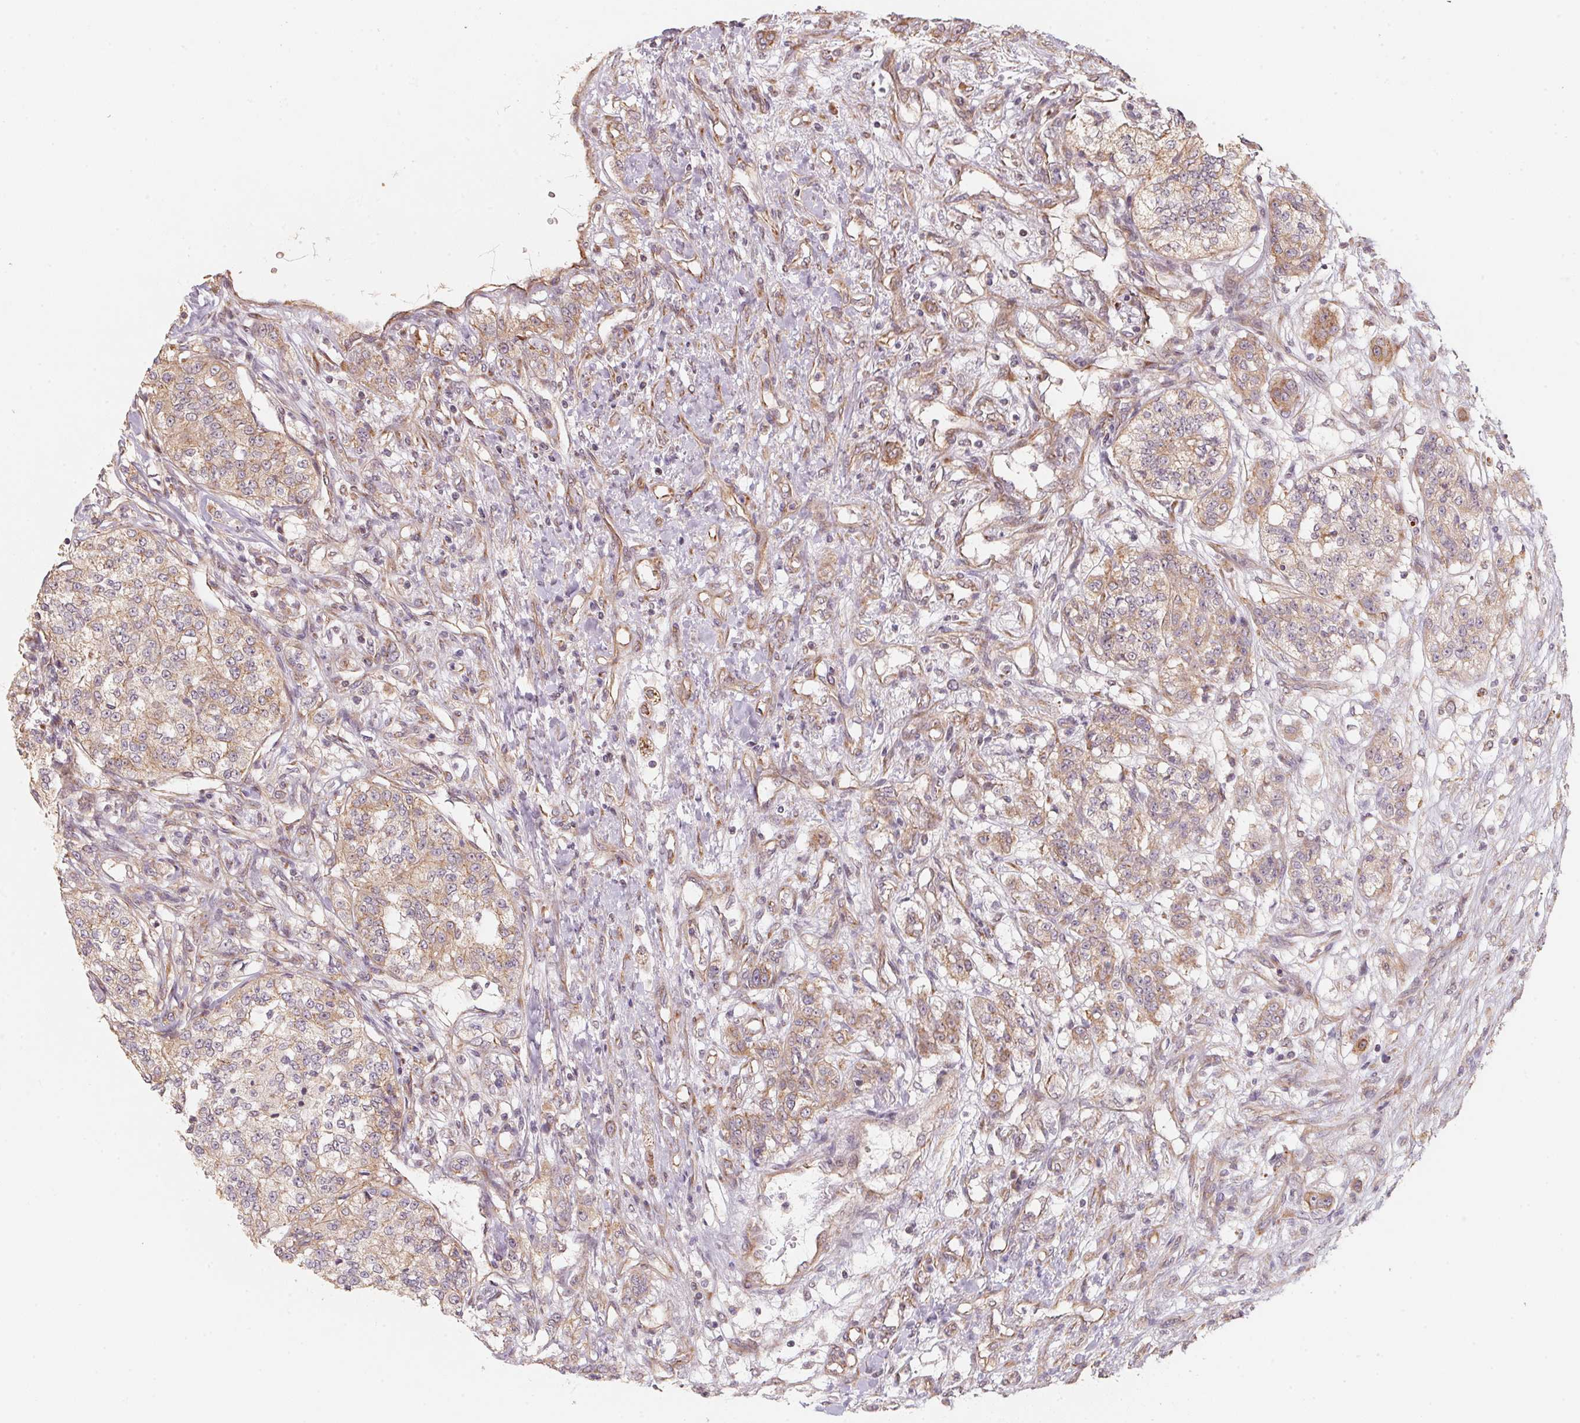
{"staining": {"intensity": "weak", "quantity": ">75%", "location": "cytoplasmic/membranous"}, "tissue": "renal cancer", "cell_type": "Tumor cells", "image_type": "cancer", "snomed": [{"axis": "morphology", "description": "Adenocarcinoma, NOS"}, {"axis": "topography", "description": "Kidney"}], "caption": "Tumor cells demonstrate weak cytoplasmic/membranous positivity in approximately >75% of cells in renal cancer.", "gene": "TSPAN12", "patient": {"sex": "female", "age": 63}}